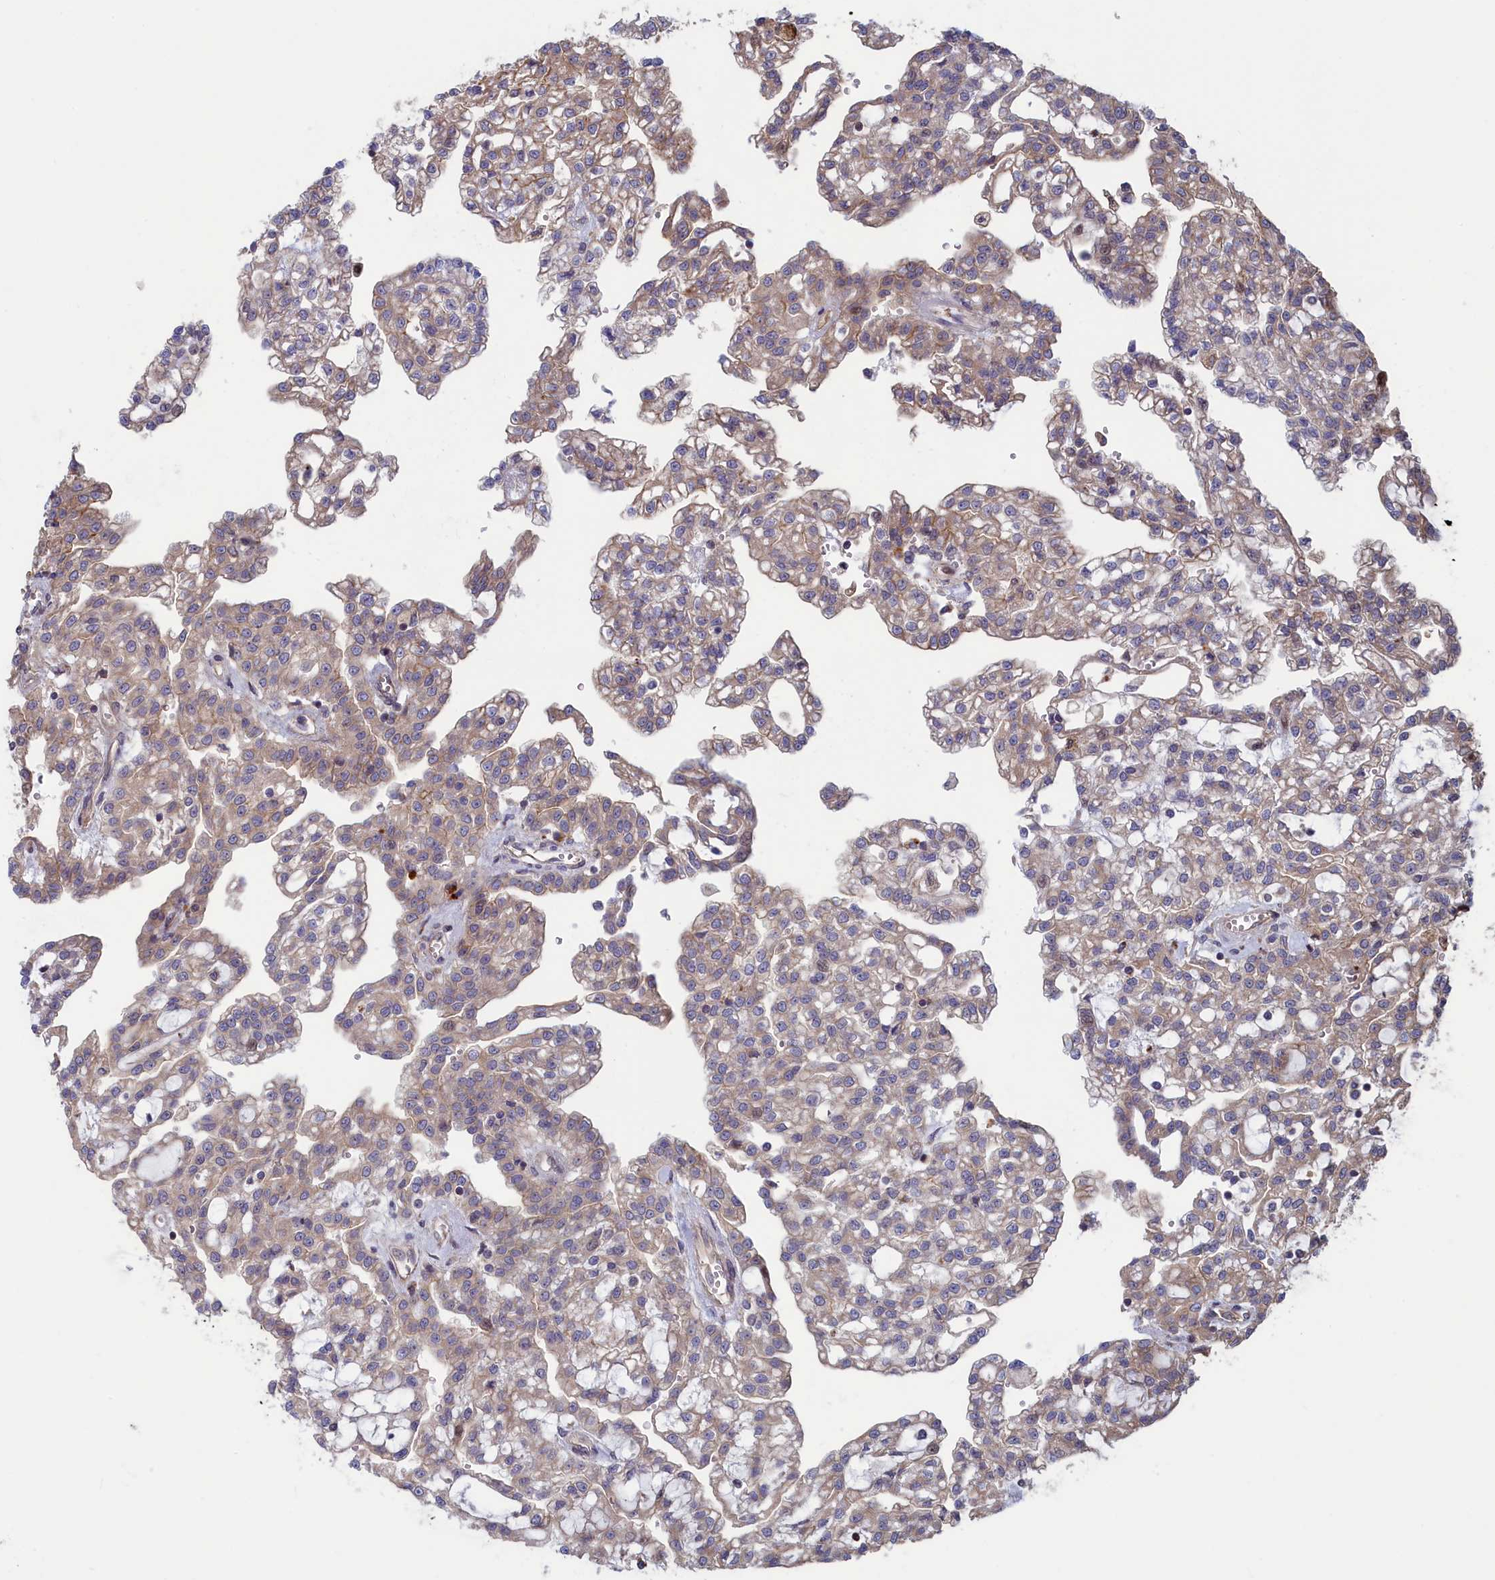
{"staining": {"intensity": "weak", "quantity": "25%-75%", "location": "cytoplasmic/membranous"}, "tissue": "renal cancer", "cell_type": "Tumor cells", "image_type": "cancer", "snomed": [{"axis": "morphology", "description": "Adenocarcinoma, NOS"}, {"axis": "topography", "description": "Kidney"}], "caption": "Protein expression by immunohistochemistry (IHC) reveals weak cytoplasmic/membranous positivity in approximately 25%-75% of tumor cells in renal cancer. (Stains: DAB (3,3'-diaminobenzidine) in brown, nuclei in blue, Microscopy: brightfield microscopy at high magnification).", "gene": "RILPL1", "patient": {"sex": "male", "age": 63}}